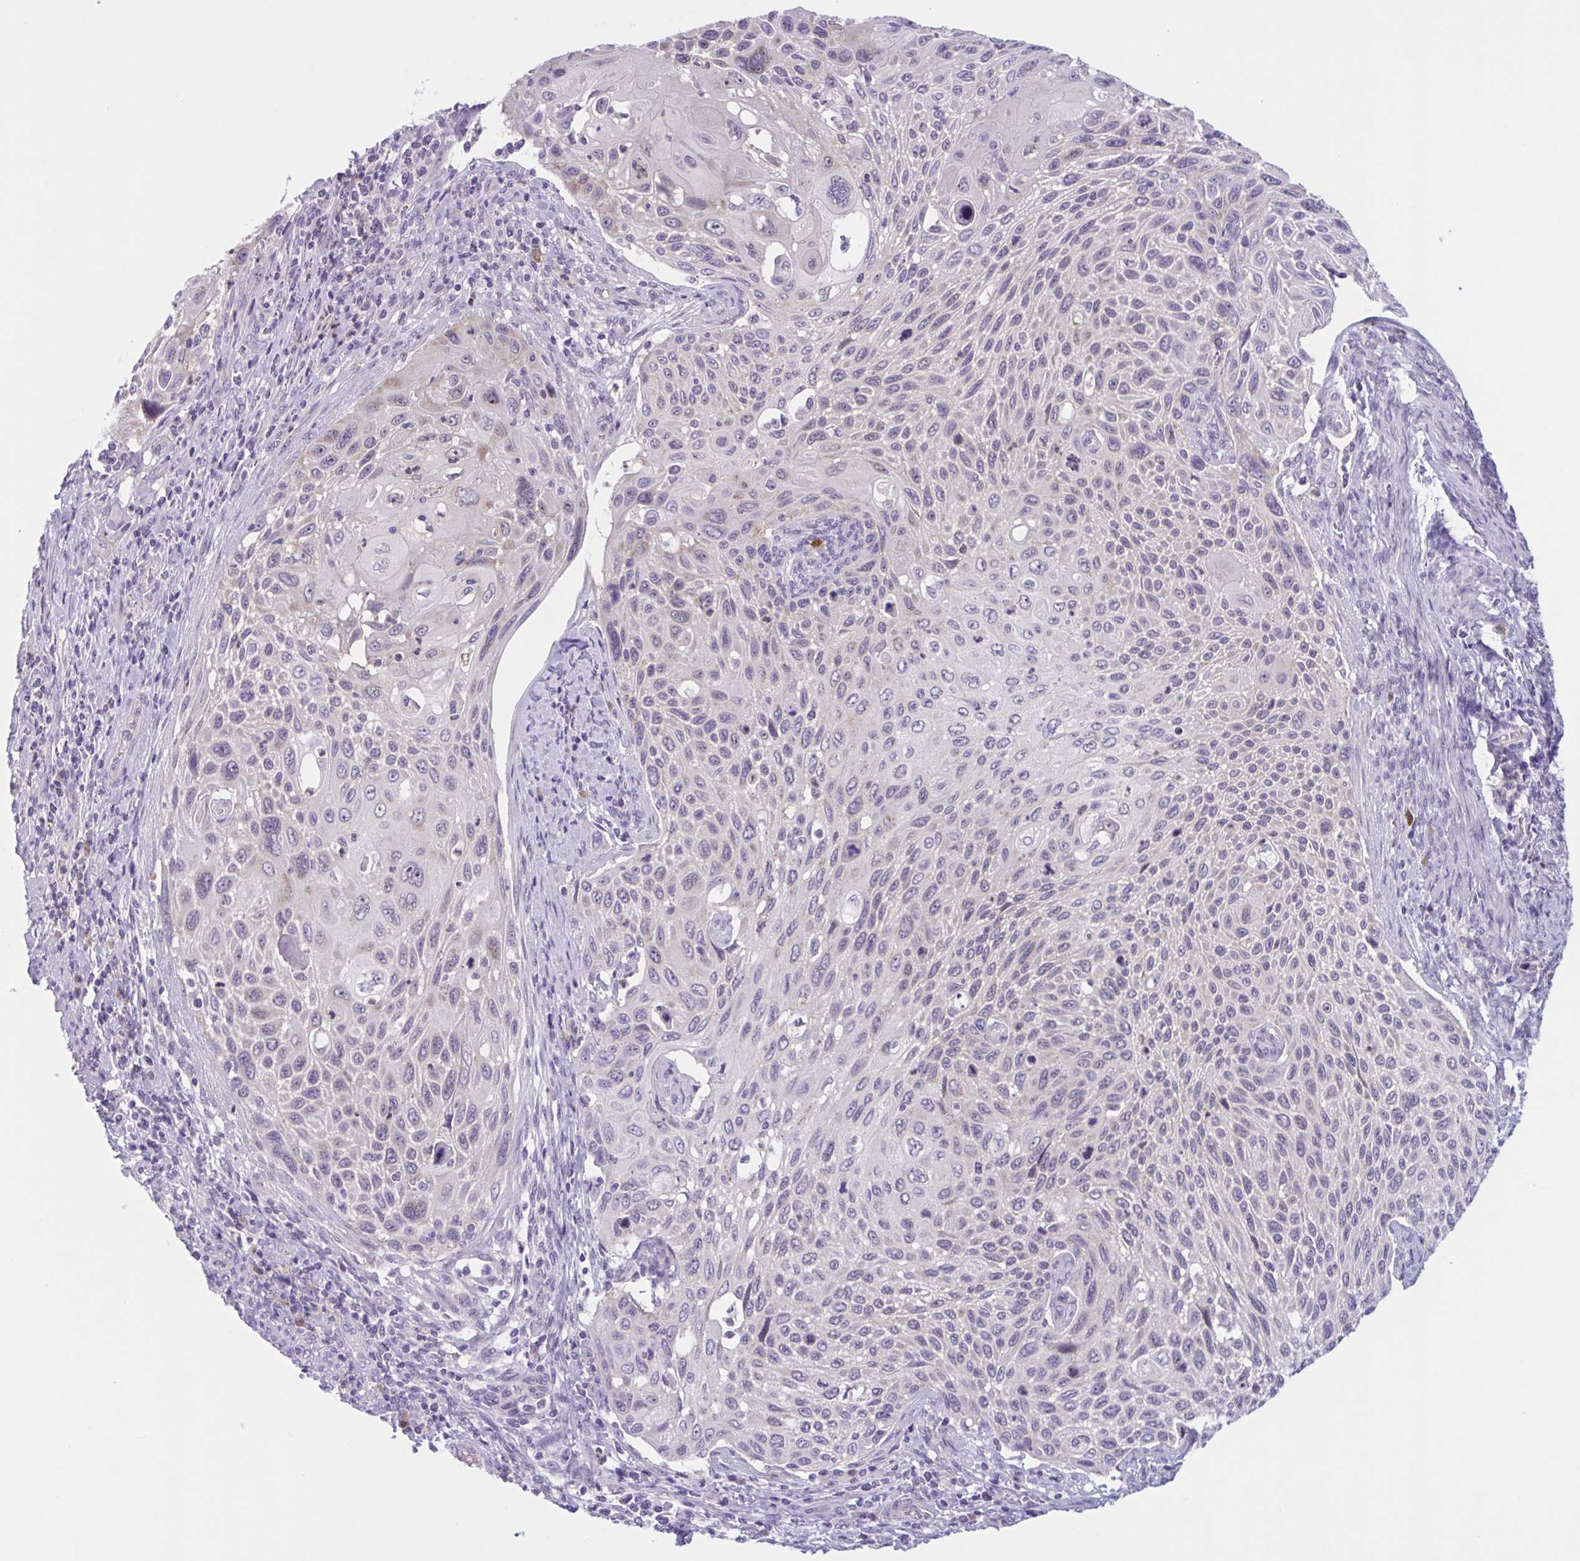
{"staining": {"intensity": "negative", "quantity": "none", "location": "none"}, "tissue": "cervical cancer", "cell_type": "Tumor cells", "image_type": "cancer", "snomed": [{"axis": "morphology", "description": "Squamous cell carcinoma, NOS"}, {"axis": "topography", "description": "Cervix"}], "caption": "IHC of human cervical cancer (squamous cell carcinoma) displays no expression in tumor cells.", "gene": "WNT9B", "patient": {"sex": "female", "age": 70}}